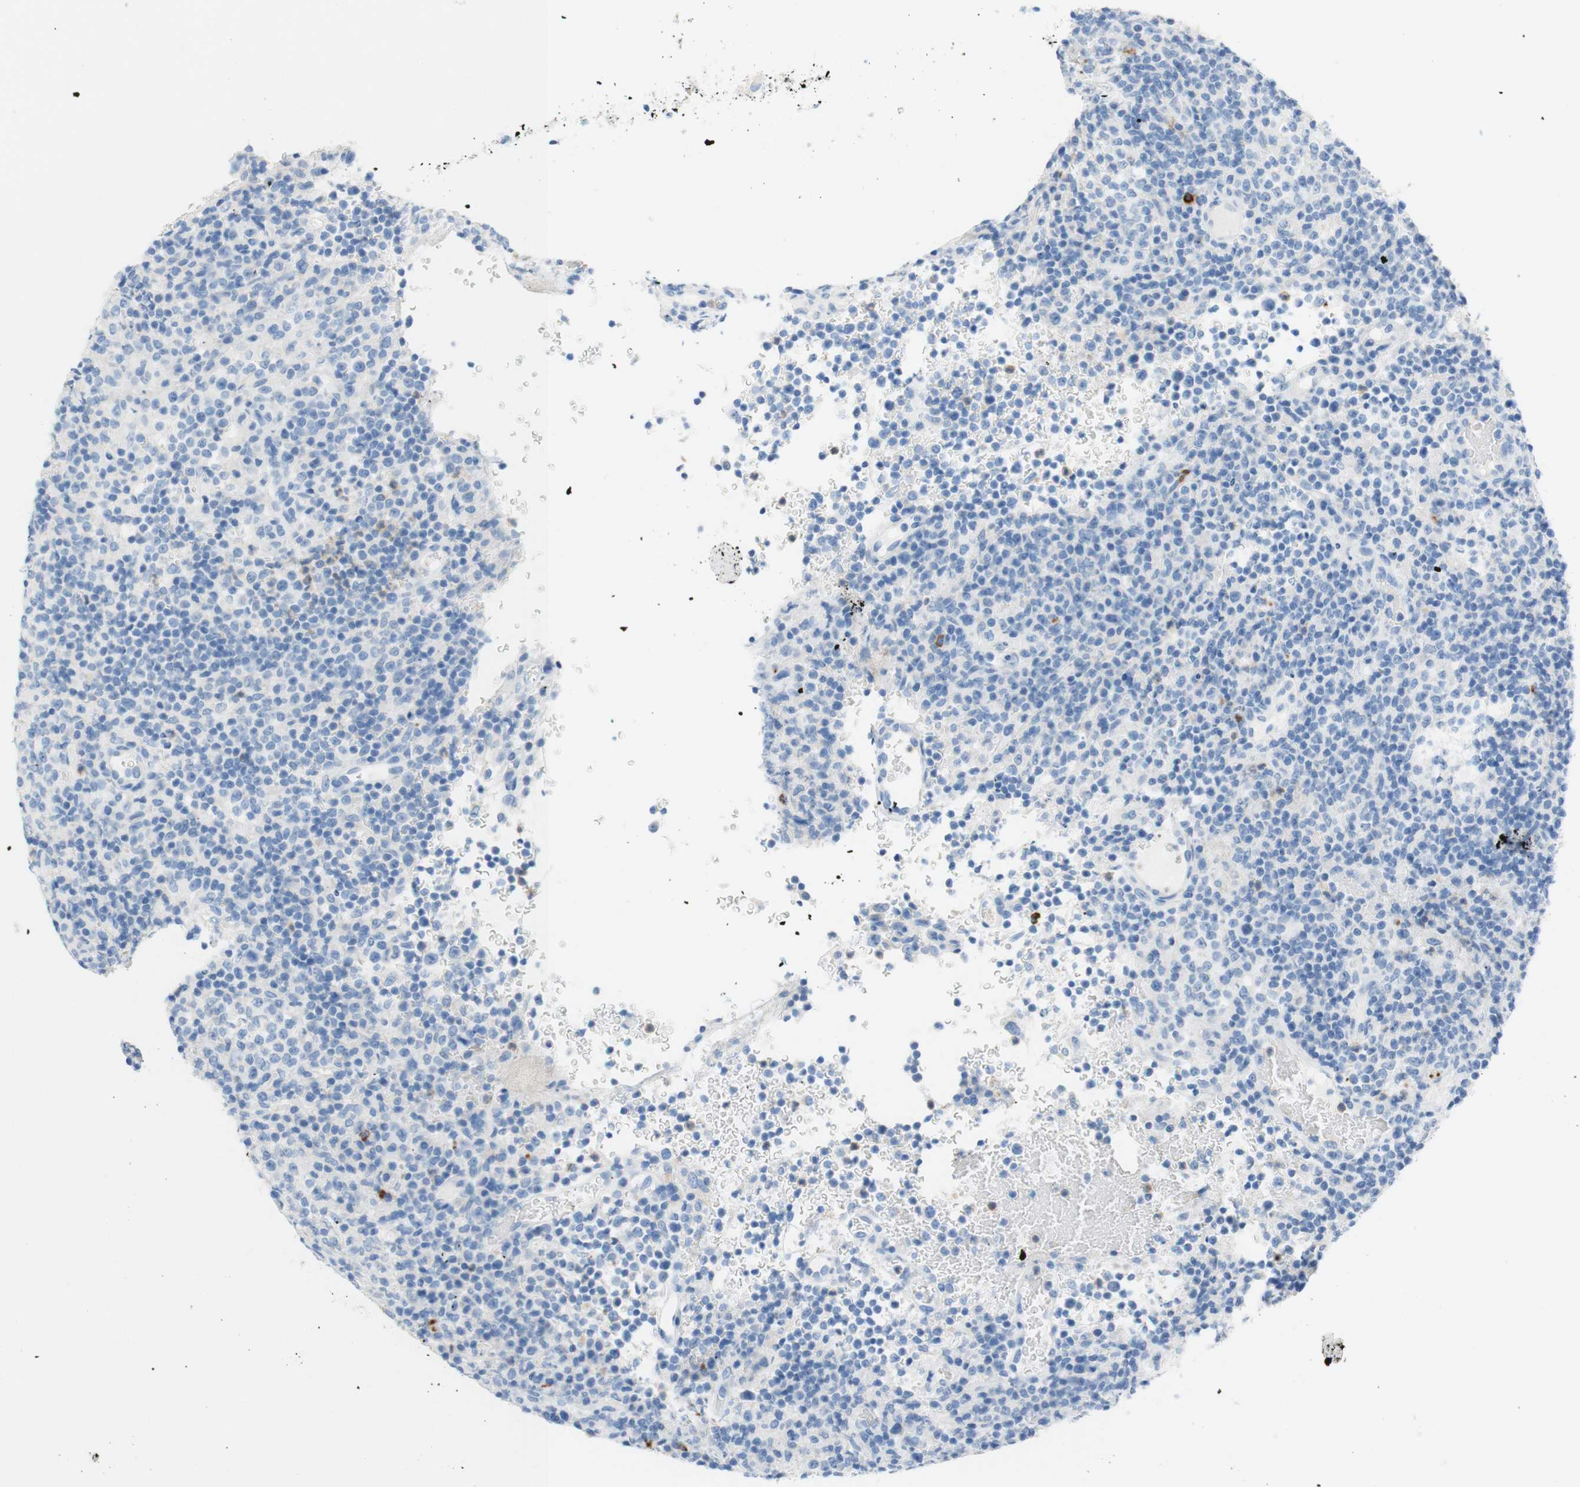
{"staining": {"intensity": "negative", "quantity": "none", "location": "none"}, "tissue": "lymphoma", "cell_type": "Tumor cells", "image_type": "cancer", "snomed": [{"axis": "morphology", "description": "Malignant lymphoma, non-Hodgkin's type, High grade"}, {"axis": "topography", "description": "Lymph node"}], "caption": "This is a histopathology image of immunohistochemistry (IHC) staining of high-grade malignant lymphoma, non-Hodgkin's type, which shows no expression in tumor cells.", "gene": "CEACAM1", "patient": {"sex": "female", "age": 76}}